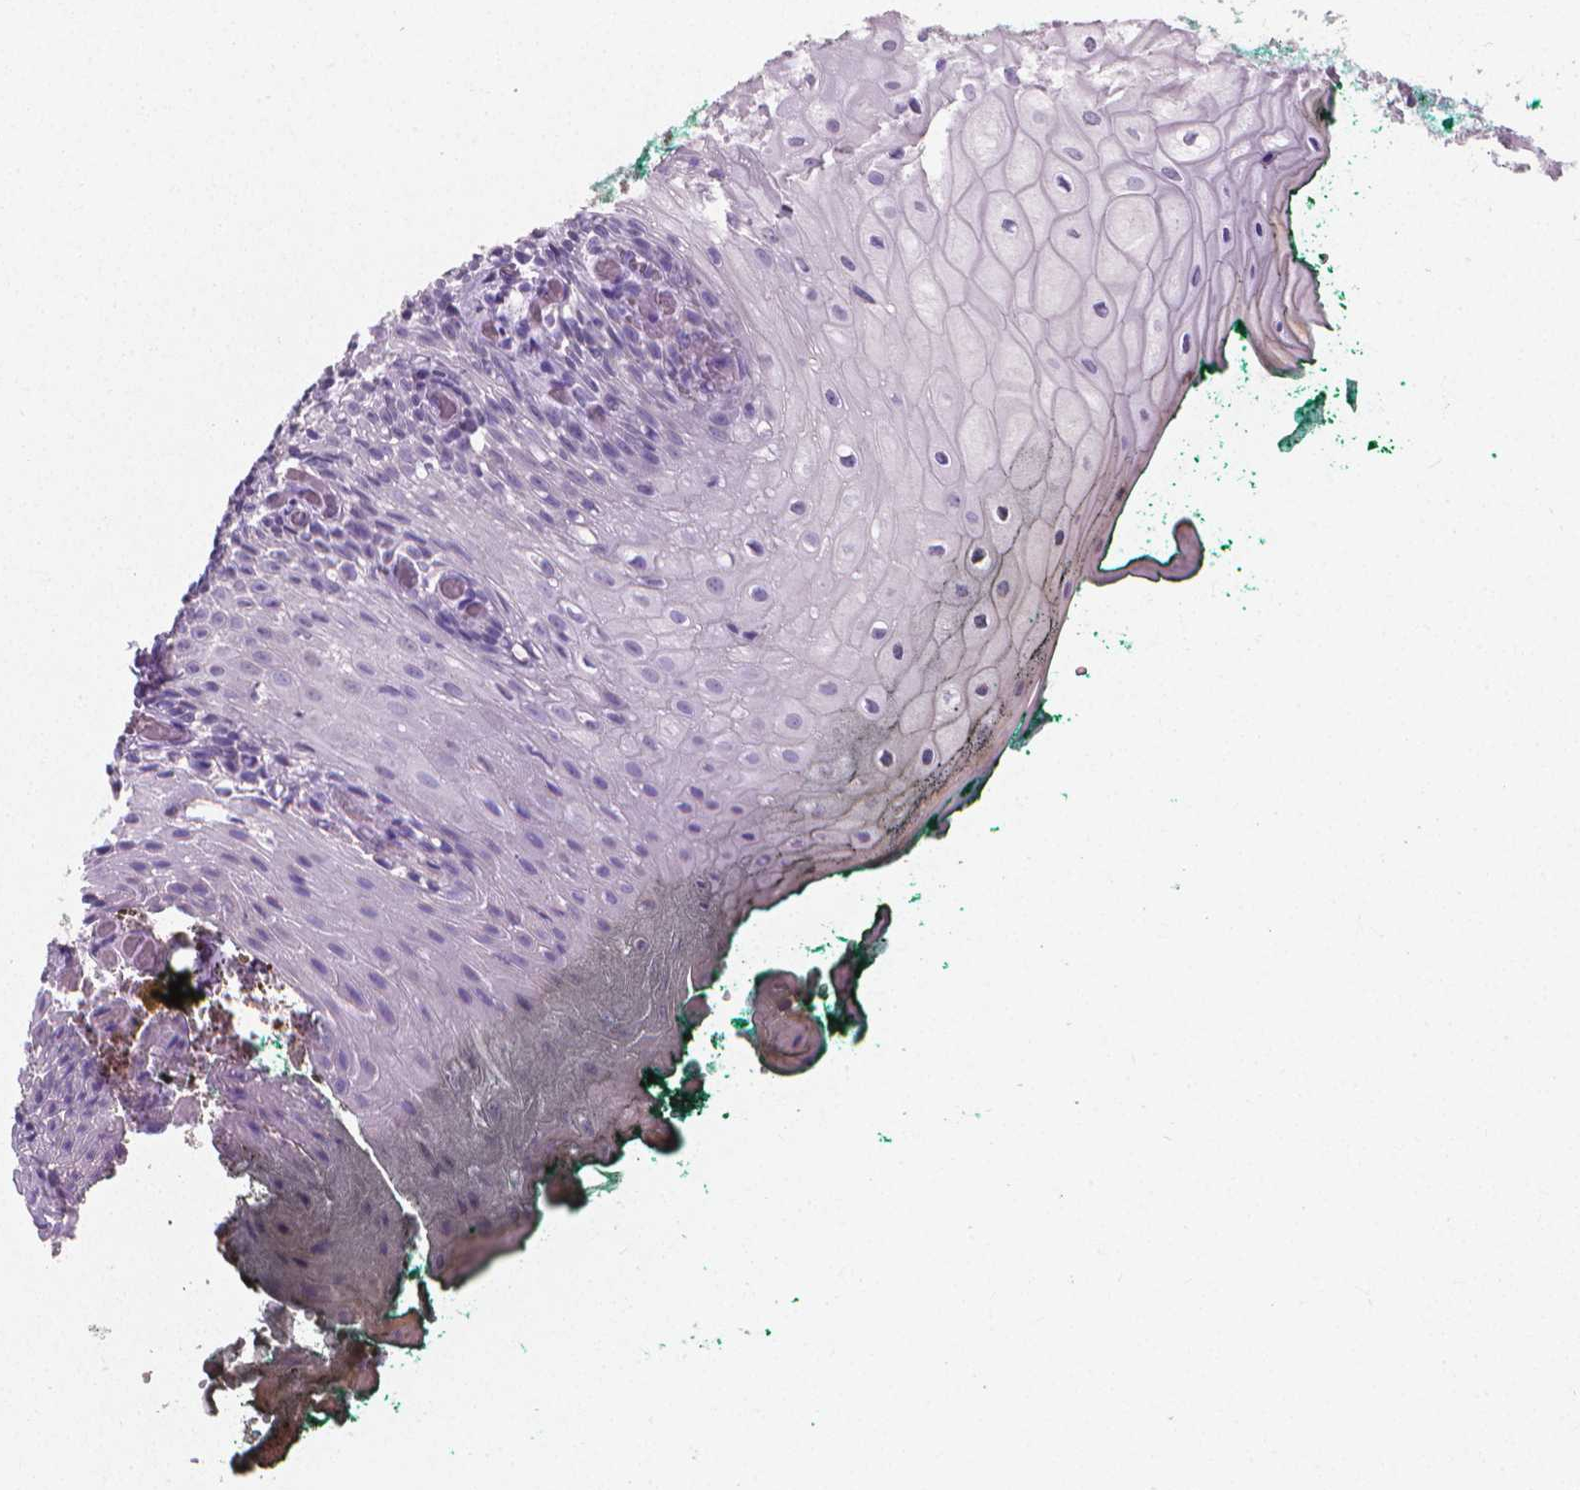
{"staining": {"intensity": "negative", "quantity": "none", "location": "none"}, "tissue": "oral mucosa", "cell_type": "Squamous epithelial cells", "image_type": "normal", "snomed": [{"axis": "morphology", "description": "Normal tissue, NOS"}, {"axis": "topography", "description": "Oral tissue"}, {"axis": "topography", "description": "Head-Neck"}], "caption": "Immunohistochemical staining of unremarkable human oral mucosa shows no significant expression in squamous epithelial cells.", "gene": "XPNPEP2", "patient": {"sex": "female", "age": 68}}